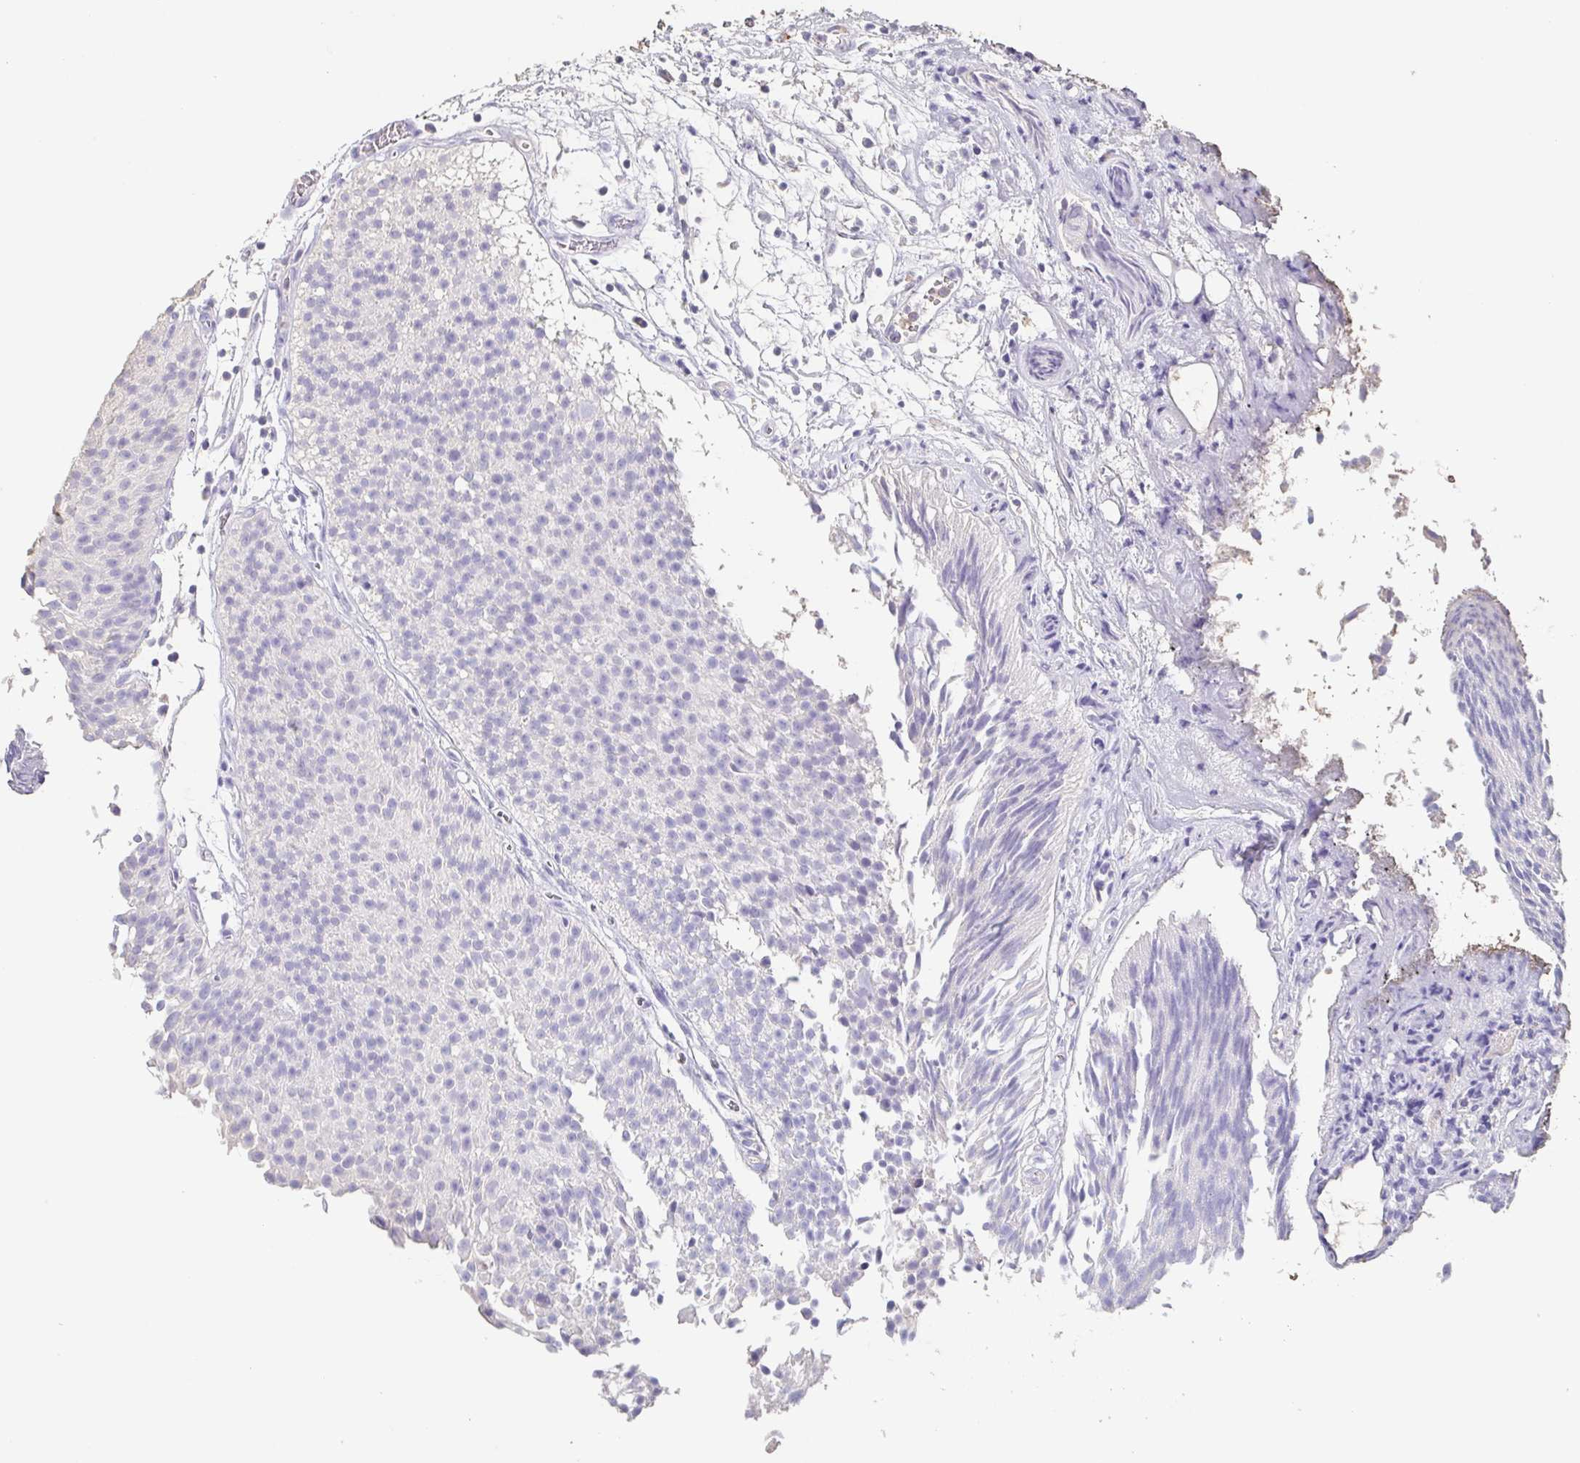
{"staining": {"intensity": "negative", "quantity": "none", "location": "none"}, "tissue": "urothelial cancer", "cell_type": "Tumor cells", "image_type": "cancer", "snomed": [{"axis": "morphology", "description": "Urothelial carcinoma, Low grade"}, {"axis": "topography", "description": "Urinary bladder"}], "caption": "Immunohistochemistry of urothelial cancer shows no expression in tumor cells.", "gene": "BPIFA2", "patient": {"sex": "male", "age": 80}}